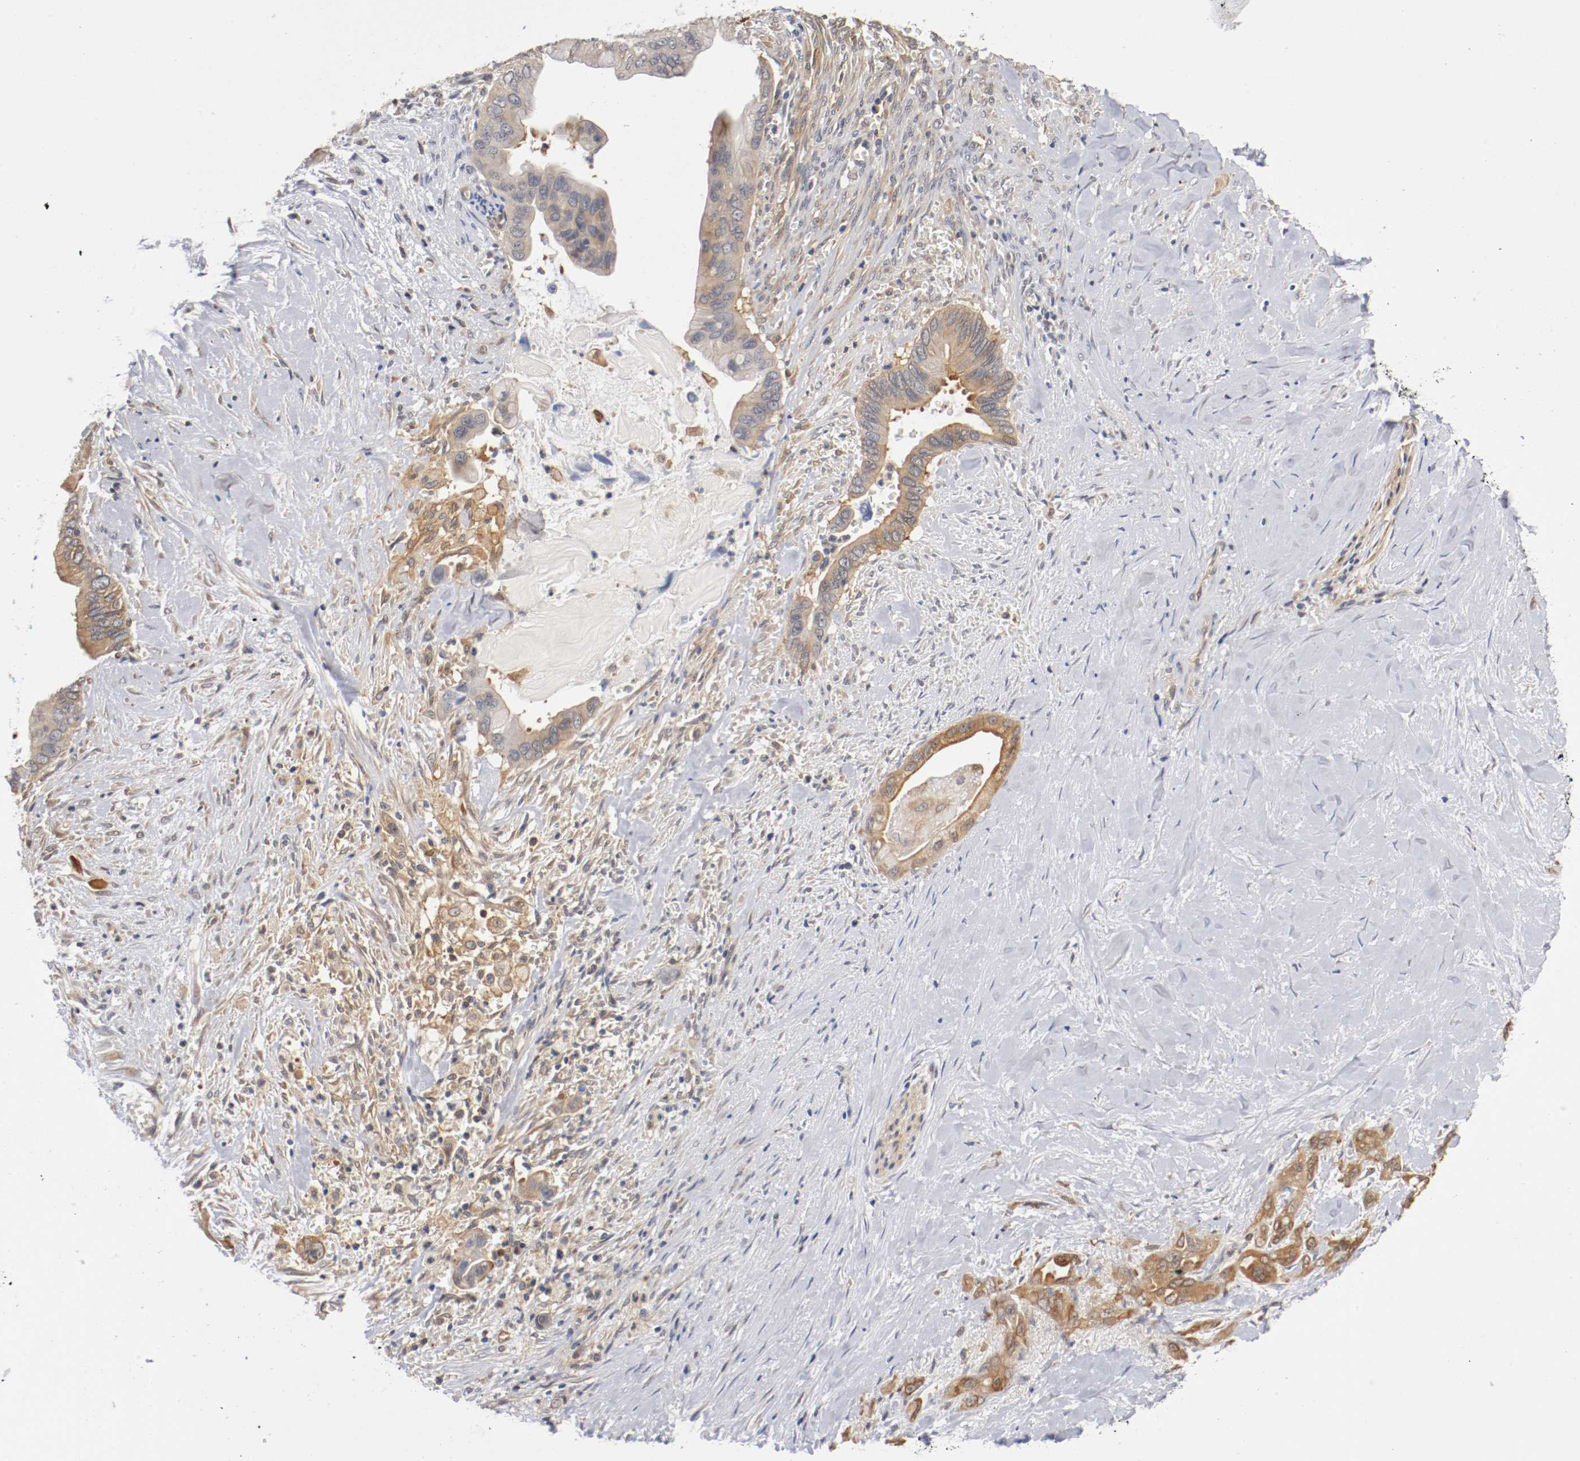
{"staining": {"intensity": "weak", "quantity": "25%-75%", "location": "cytoplasmic/membranous"}, "tissue": "pancreatic cancer", "cell_type": "Tumor cells", "image_type": "cancer", "snomed": [{"axis": "morphology", "description": "Adenocarcinoma, NOS"}, {"axis": "topography", "description": "Pancreas"}], "caption": "An immunohistochemistry micrograph of tumor tissue is shown. Protein staining in brown shows weak cytoplasmic/membranous positivity in pancreatic cancer within tumor cells. The staining is performed using DAB brown chromogen to label protein expression. The nuclei are counter-stained blue using hematoxylin.", "gene": "RBM23", "patient": {"sex": "male", "age": 59}}